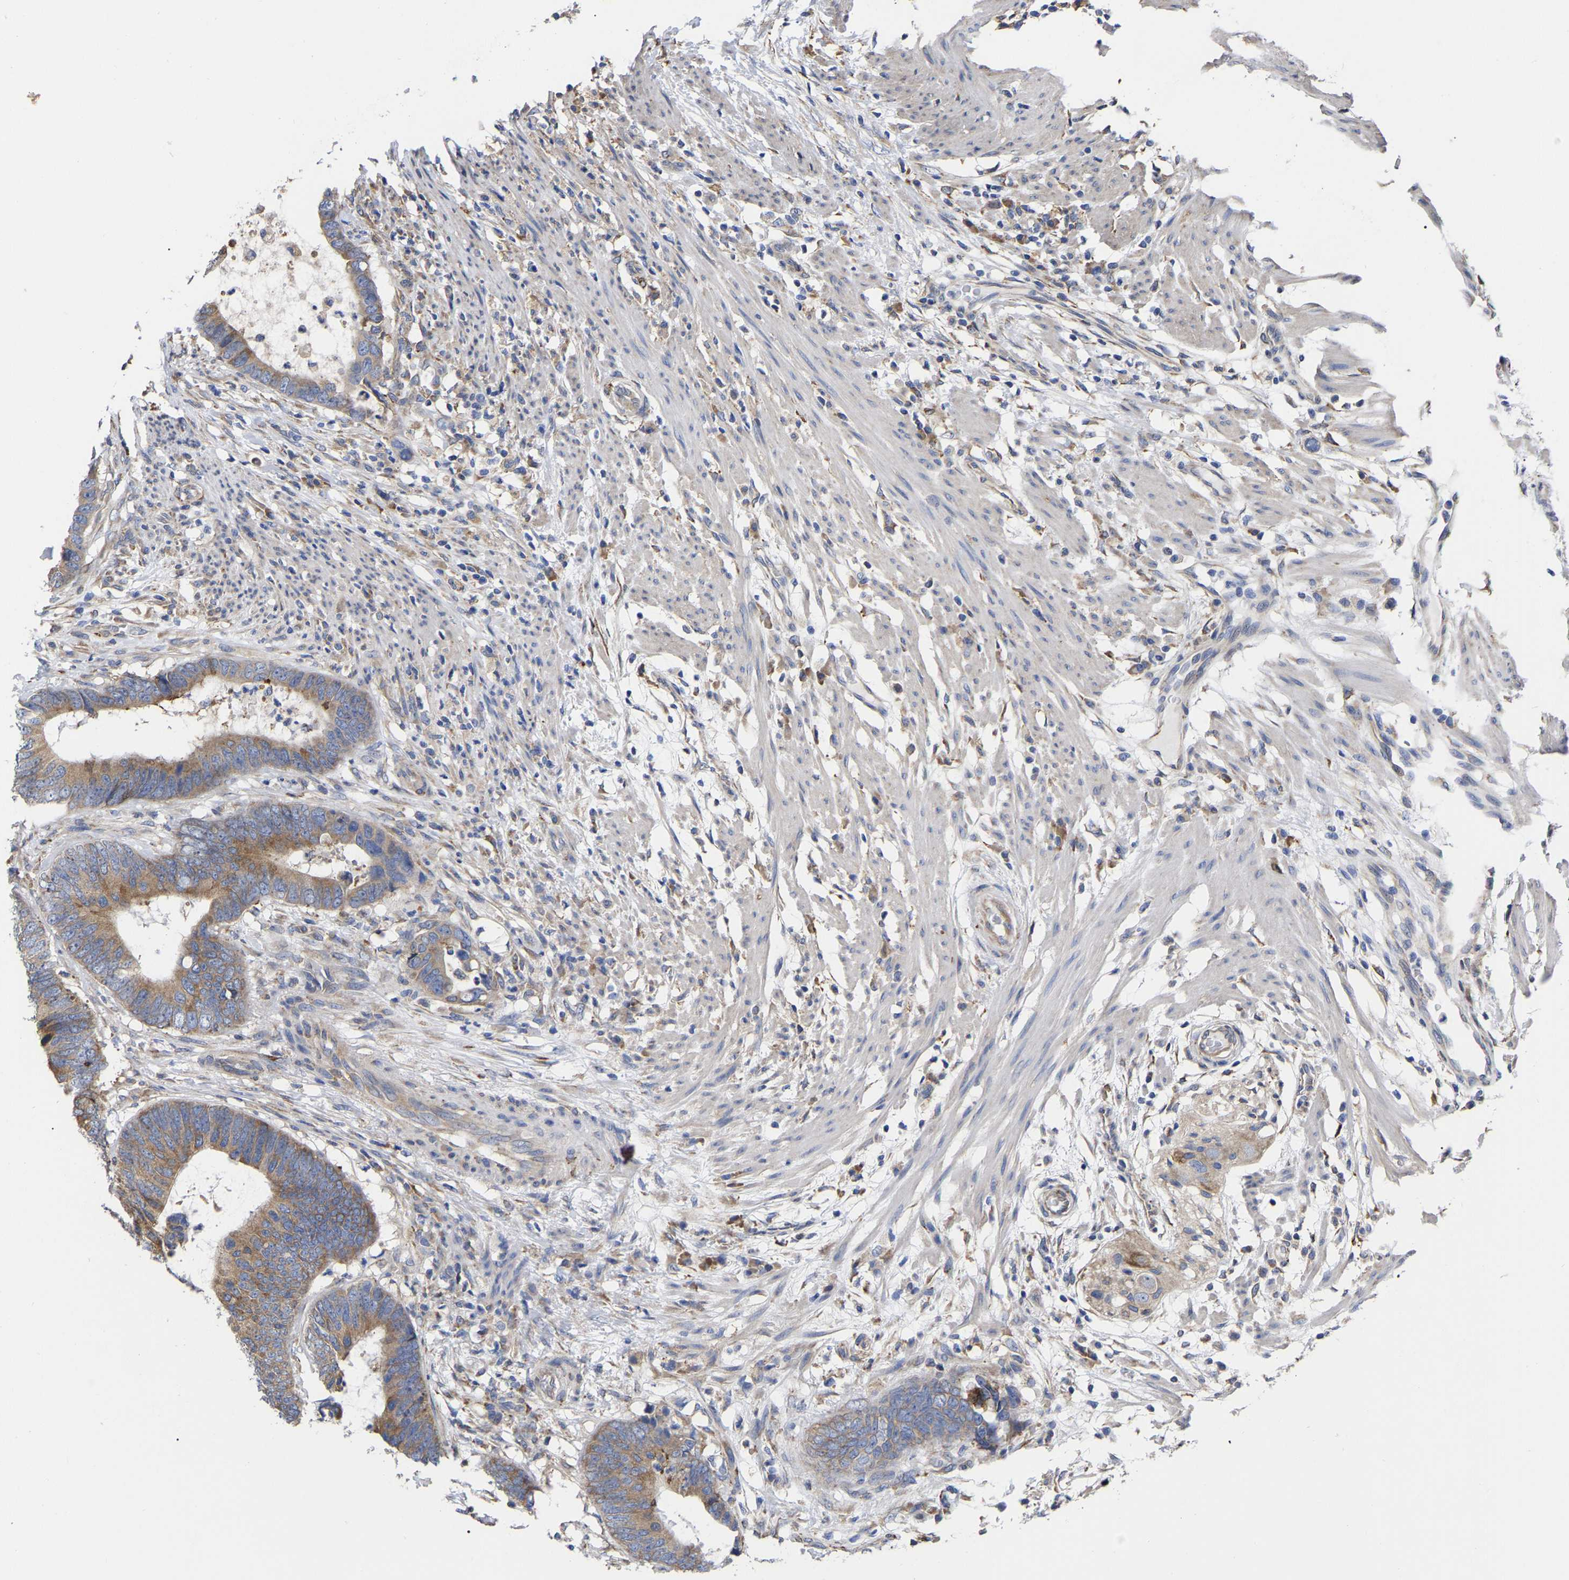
{"staining": {"intensity": "moderate", "quantity": ">75%", "location": "cytoplasmic/membranous"}, "tissue": "colorectal cancer", "cell_type": "Tumor cells", "image_type": "cancer", "snomed": [{"axis": "morphology", "description": "Adenocarcinoma, NOS"}, {"axis": "topography", "description": "Colon"}], "caption": "DAB (3,3'-diaminobenzidine) immunohistochemical staining of human colorectal adenocarcinoma demonstrates moderate cytoplasmic/membranous protein staining in approximately >75% of tumor cells. The staining was performed using DAB (3,3'-diaminobenzidine), with brown indicating positive protein expression. Nuclei are stained blue with hematoxylin.", "gene": "CFAP298", "patient": {"sex": "male", "age": 56}}